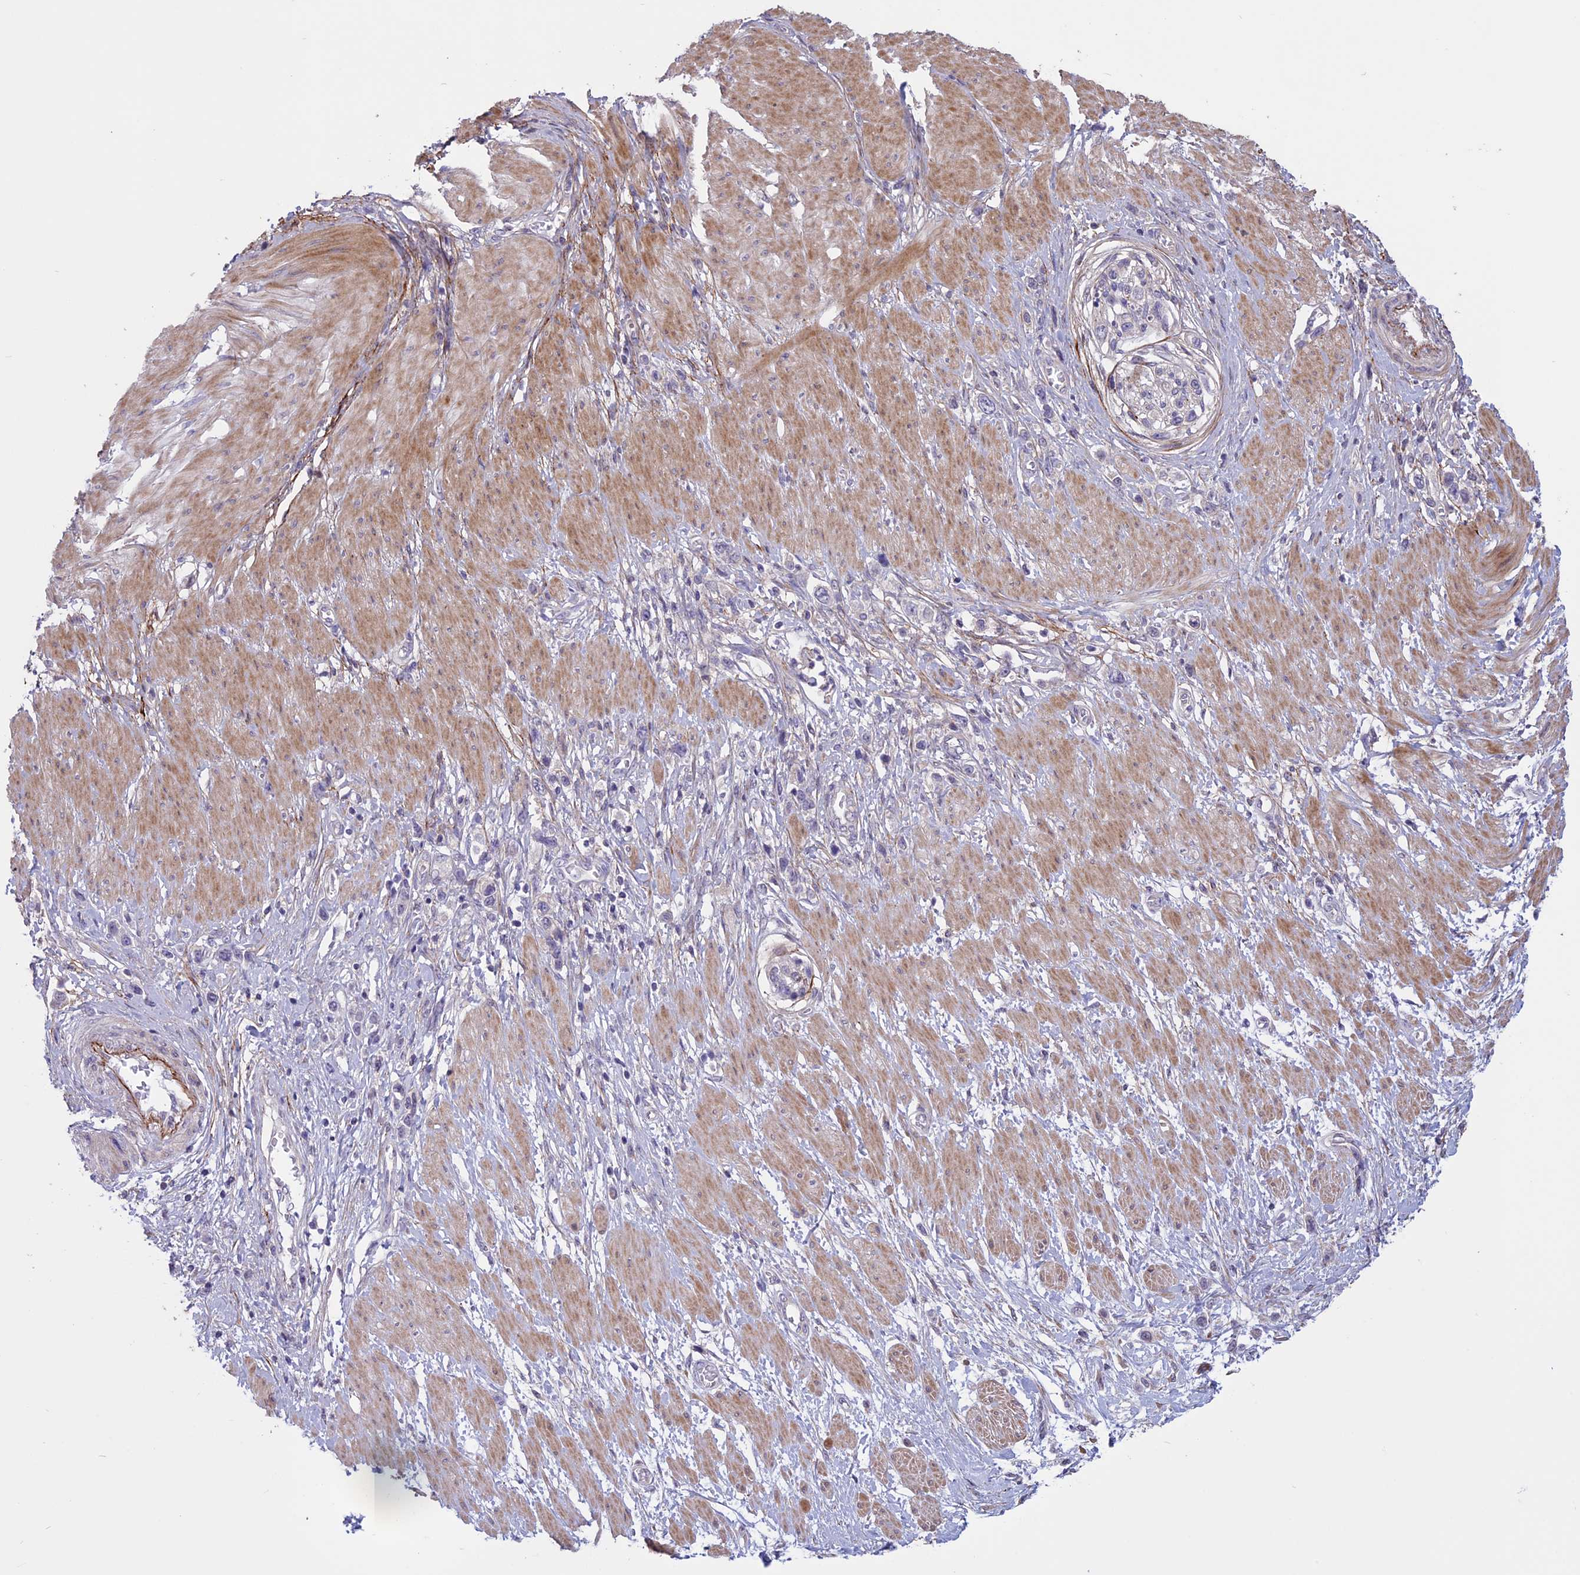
{"staining": {"intensity": "negative", "quantity": "none", "location": "none"}, "tissue": "stomach cancer", "cell_type": "Tumor cells", "image_type": "cancer", "snomed": [{"axis": "morphology", "description": "Normal tissue, NOS"}, {"axis": "morphology", "description": "Adenocarcinoma, NOS"}, {"axis": "topography", "description": "Stomach, upper"}, {"axis": "topography", "description": "Stomach"}], "caption": "This photomicrograph is of stomach cancer stained with immunohistochemistry (IHC) to label a protein in brown with the nuclei are counter-stained blue. There is no staining in tumor cells.", "gene": "SPHKAP", "patient": {"sex": "female", "age": 65}}